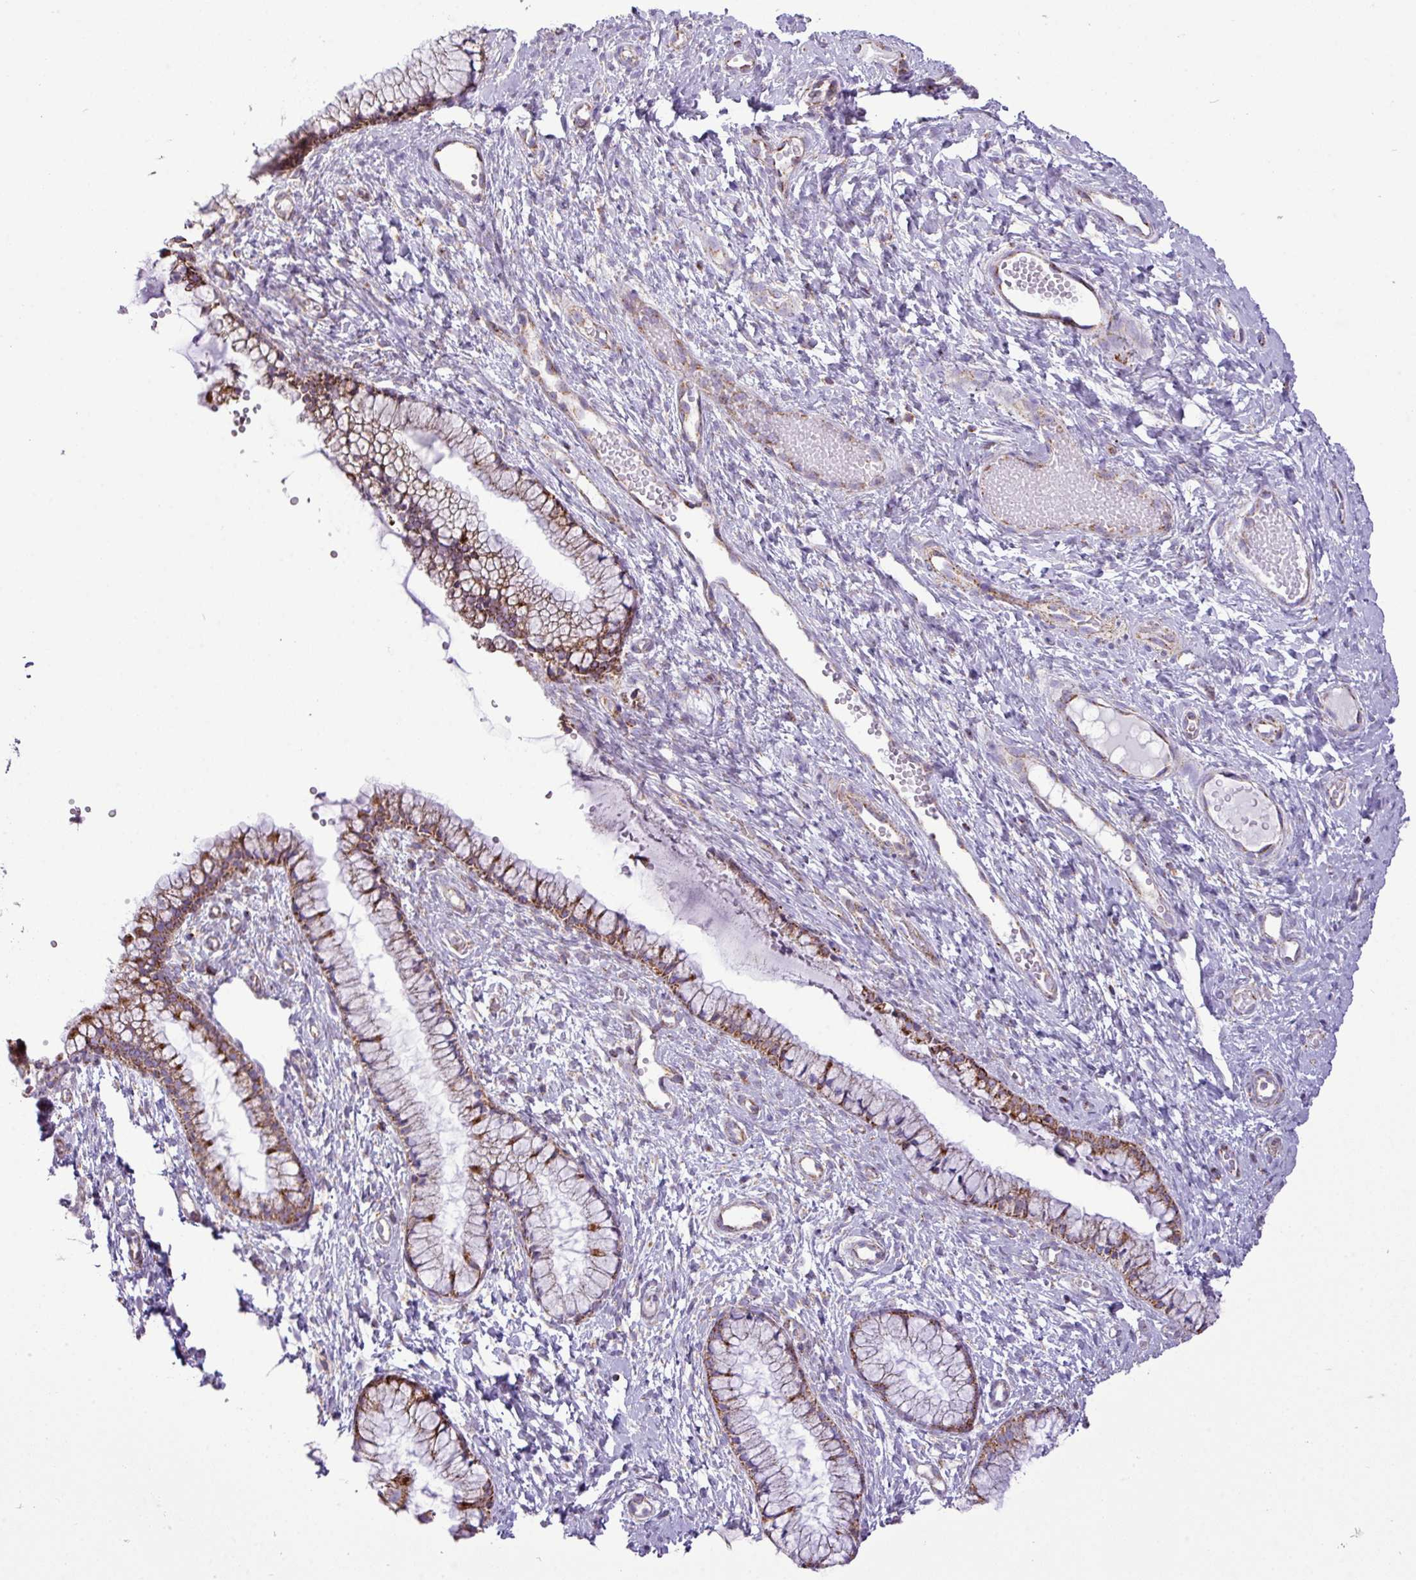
{"staining": {"intensity": "moderate", "quantity": ">75%", "location": "cytoplasmic/membranous"}, "tissue": "cervix", "cell_type": "Glandular cells", "image_type": "normal", "snomed": [{"axis": "morphology", "description": "Normal tissue, NOS"}, {"axis": "topography", "description": "Cervix"}], "caption": "A high-resolution histopathology image shows IHC staining of benign cervix, which exhibits moderate cytoplasmic/membranous positivity in about >75% of glandular cells. The protein is shown in brown color, while the nuclei are stained blue.", "gene": "ZNF81", "patient": {"sex": "female", "age": 36}}